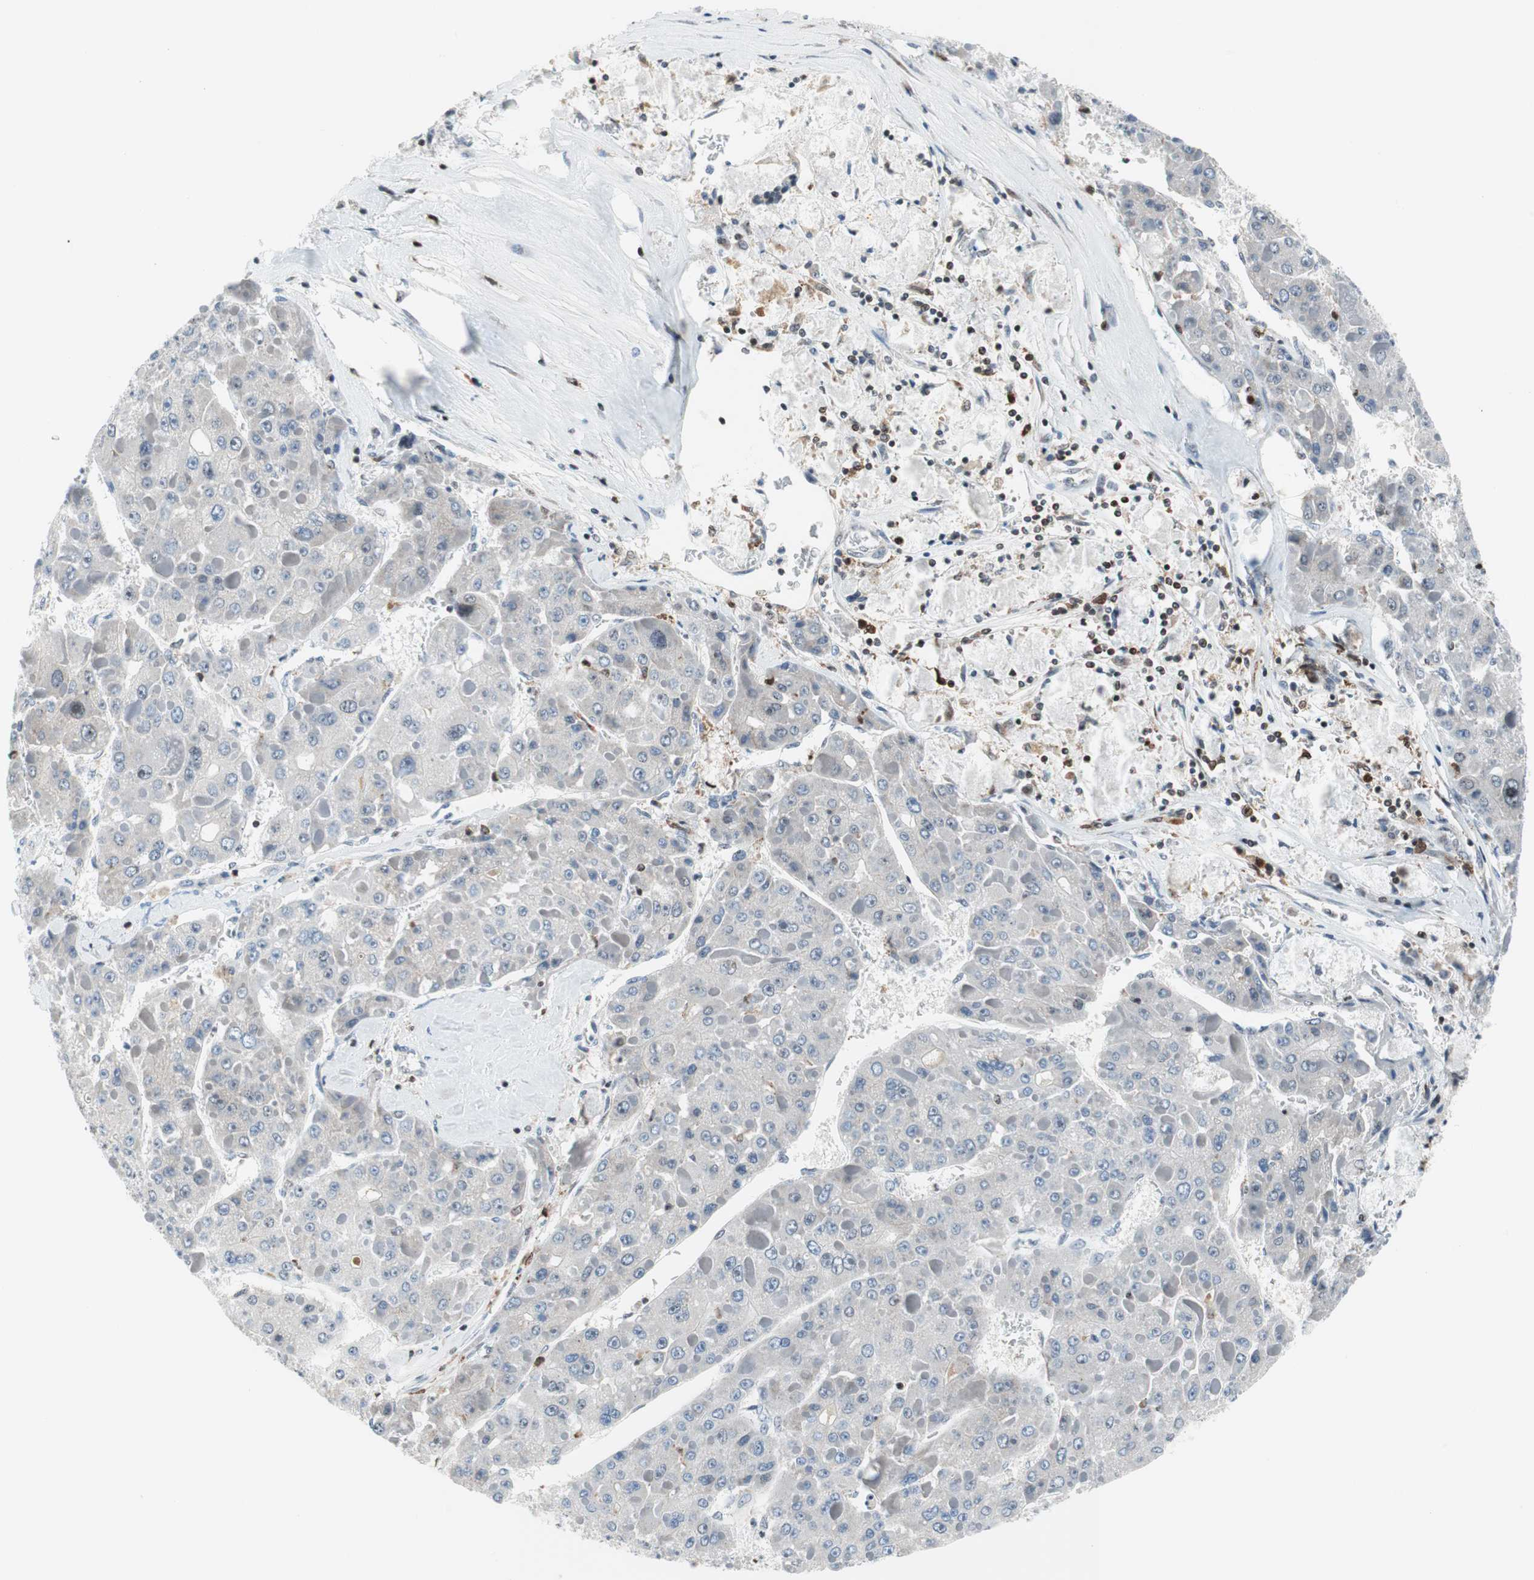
{"staining": {"intensity": "negative", "quantity": "none", "location": "none"}, "tissue": "liver cancer", "cell_type": "Tumor cells", "image_type": "cancer", "snomed": [{"axis": "morphology", "description": "Carcinoma, Hepatocellular, NOS"}, {"axis": "topography", "description": "Liver"}], "caption": "Image shows no significant protein staining in tumor cells of liver cancer. (Brightfield microscopy of DAB (3,3'-diaminobenzidine) immunohistochemistry at high magnification).", "gene": "RGS10", "patient": {"sex": "female", "age": 73}}